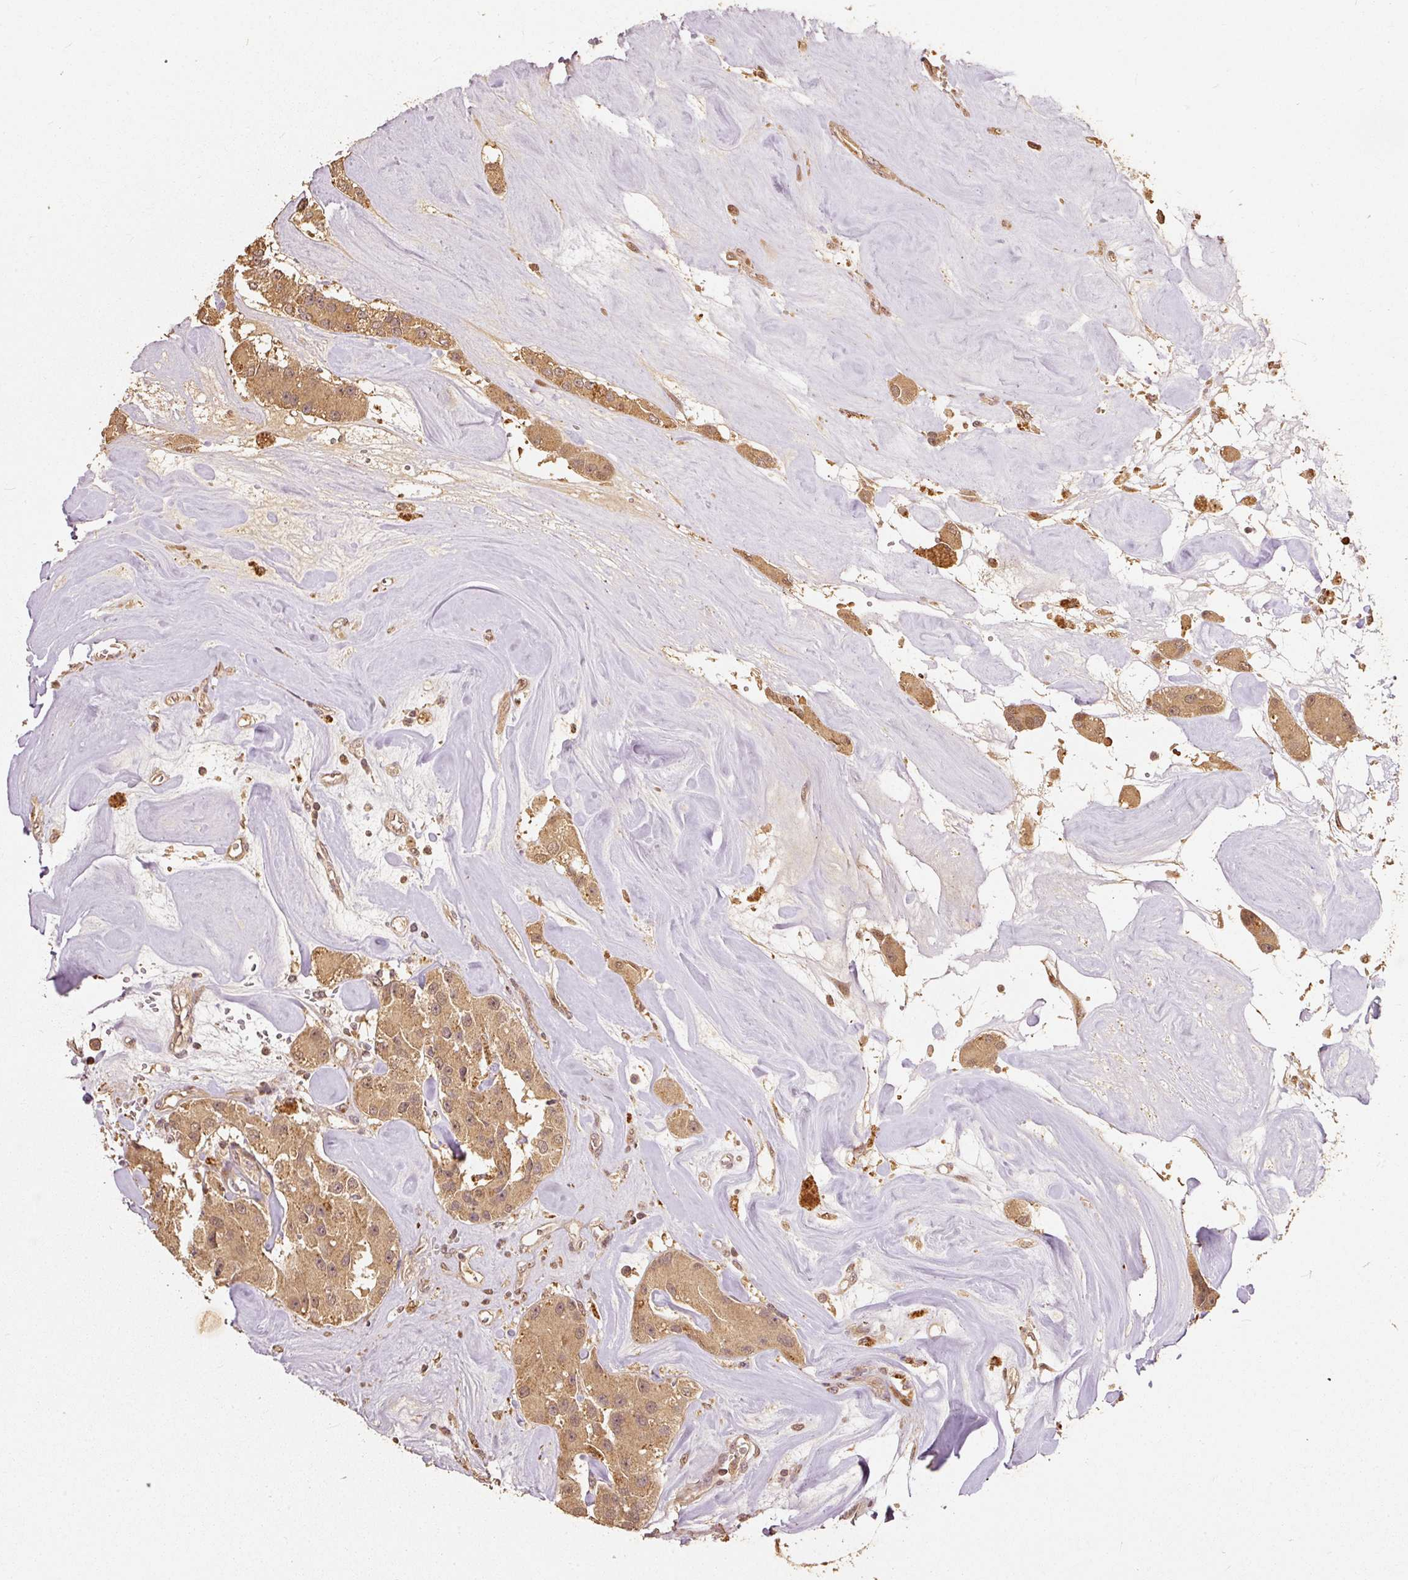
{"staining": {"intensity": "moderate", "quantity": ">75%", "location": "cytoplasmic/membranous"}, "tissue": "carcinoid", "cell_type": "Tumor cells", "image_type": "cancer", "snomed": [{"axis": "morphology", "description": "Carcinoid, malignant, NOS"}, {"axis": "topography", "description": "Pancreas"}], "caption": "Immunohistochemical staining of human carcinoid (malignant) exhibits medium levels of moderate cytoplasmic/membranous protein expression in approximately >75% of tumor cells.", "gene": "FUT8", "patient": {"sex": "male", "age": 41}}